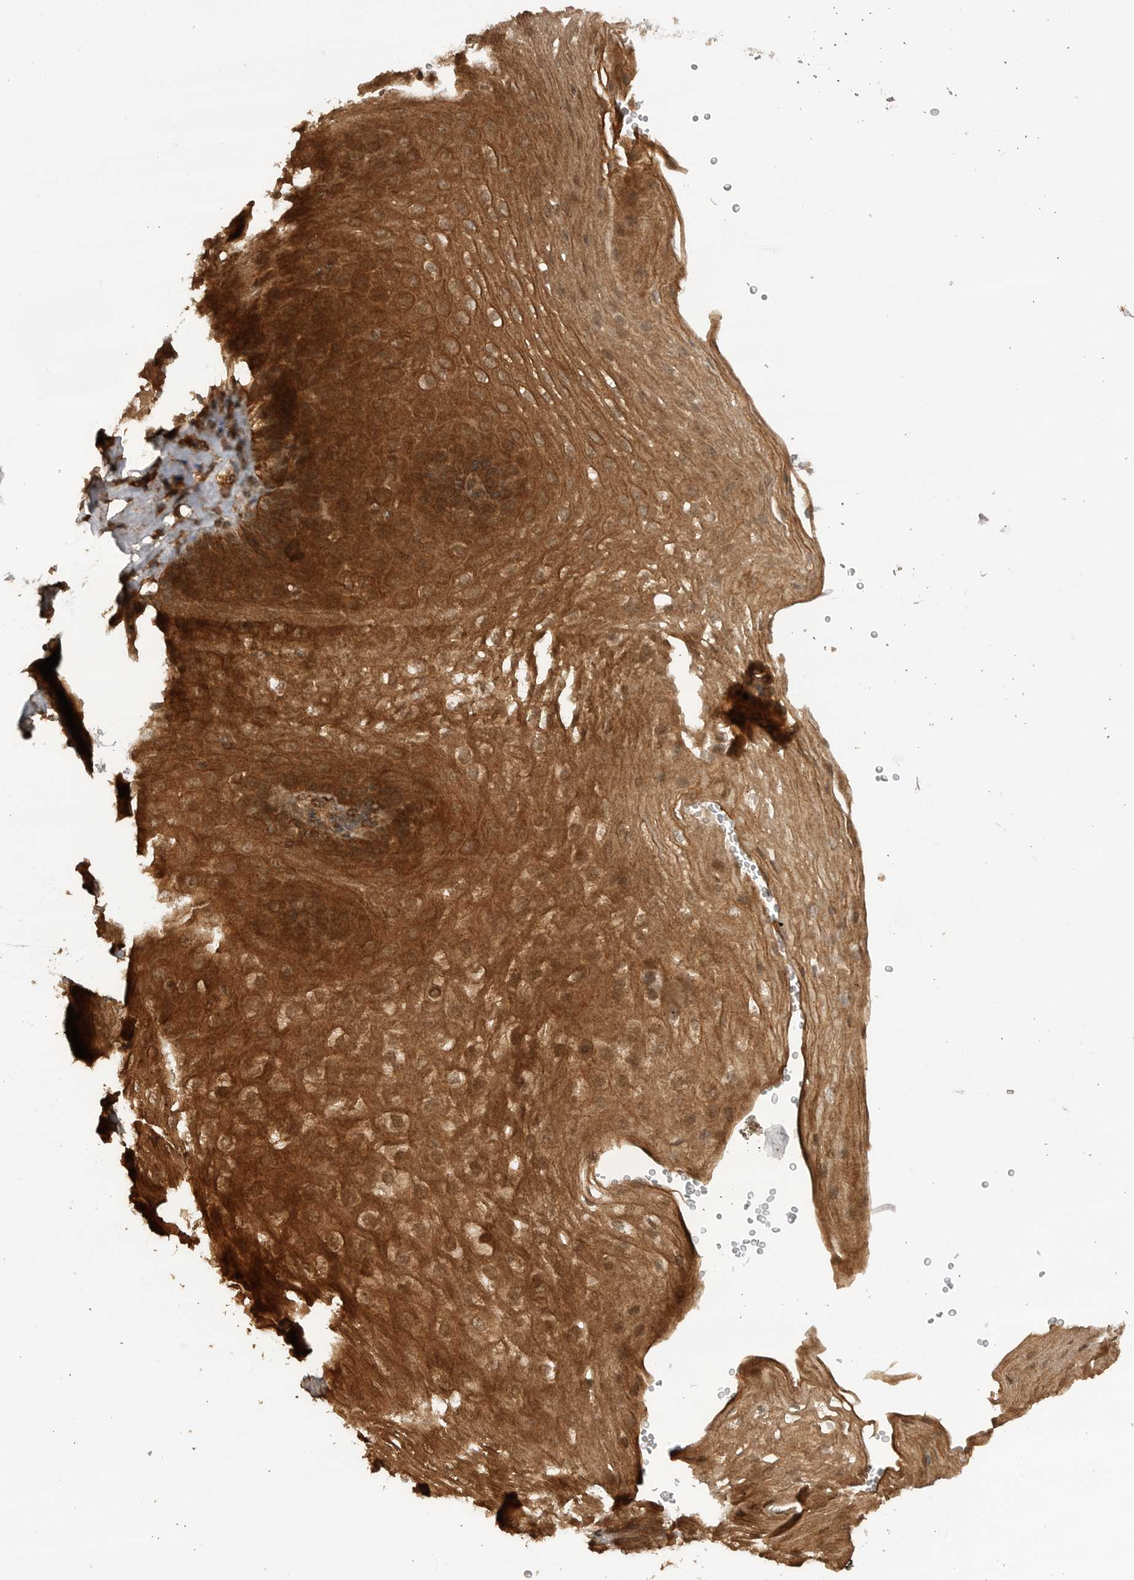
{"staining": {"intensity": "strong", "quantity": ">75%", "location": "cytoplasmic/membranous"}, "tissue": "esophagus", "cell_type": "Squamous epithelial cells", "image_type": "normal", "snomed": [{"axis": "morphology", "description": "Normal tissue, NOS"}, {"axis": "topography", "description": "Esophagus"}], "caption": "Protein staining of benign esophagus demonstrates strong cytoplasmic/membranous positivity in approximately >75% of squamous epithelial cells.", "gene": "PRDX4", "patient": {"sex": "female", "age": 66}}